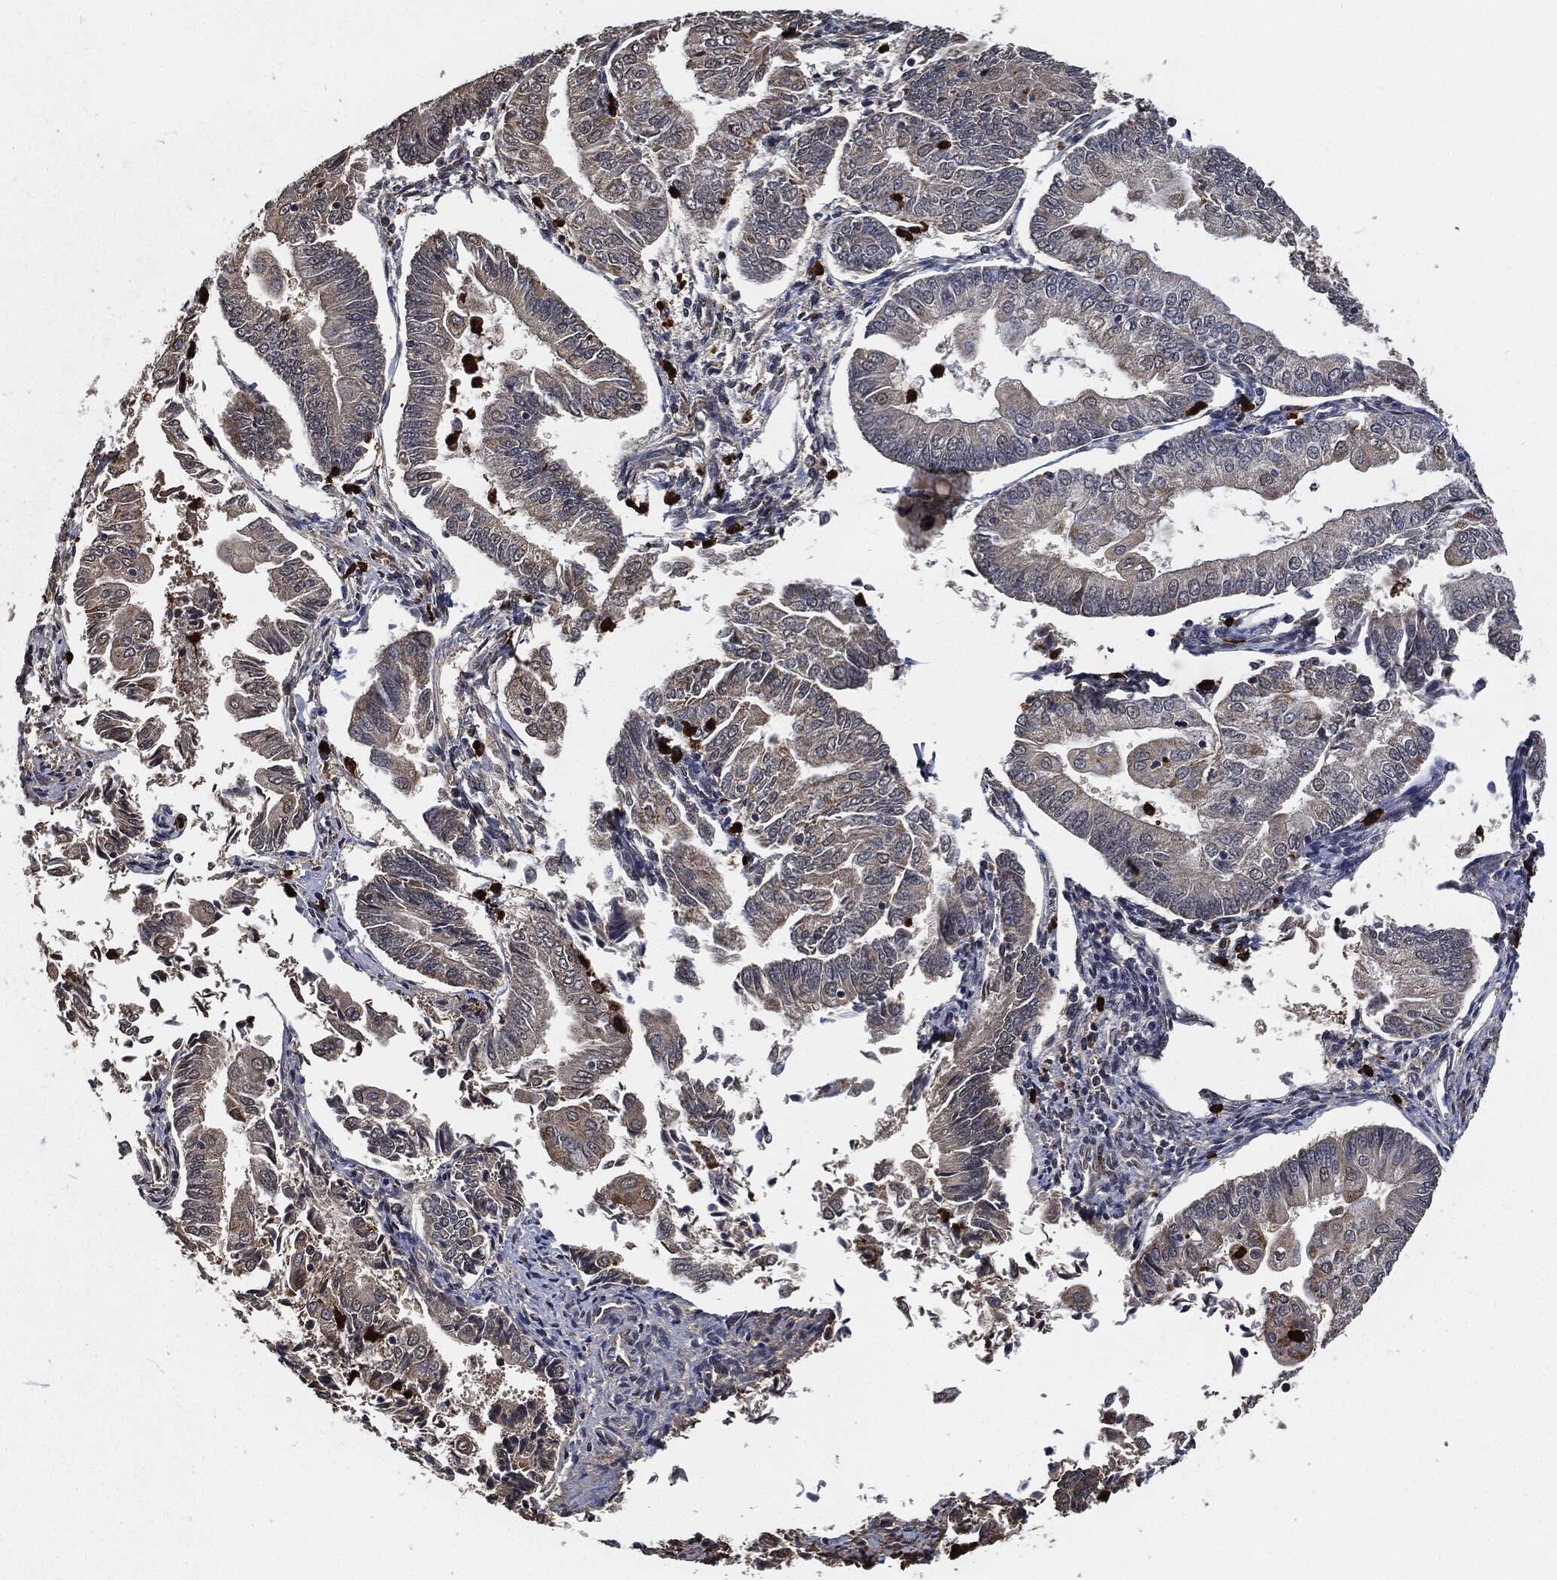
{"staining": {"intensity": "weak", "quantity": "<25%", "location": "cytoplasmic/membranous"}, "tissue": "endometrial cancer", "cell_type": "Tumor cells", "image_type": "cancer", "snomed": [{"axis": "morphology", "description": "Adenocarcinoma, NOS"}, {"axis": "topography", "description": "Endometrium"}], "caption": "Immunohistochemistry (IHC) image of neoplastic tissue: human adenocarcinoma (endometrial) stained with DAB (3,3'-diaminobenzidine) shows no significant protein expression in tumor cells. (Immunohistochemistry (IHC), brightfield microscopy, high magnification).", "gene": "S100A9", "patient": {"sex": "female", "age": 56}}